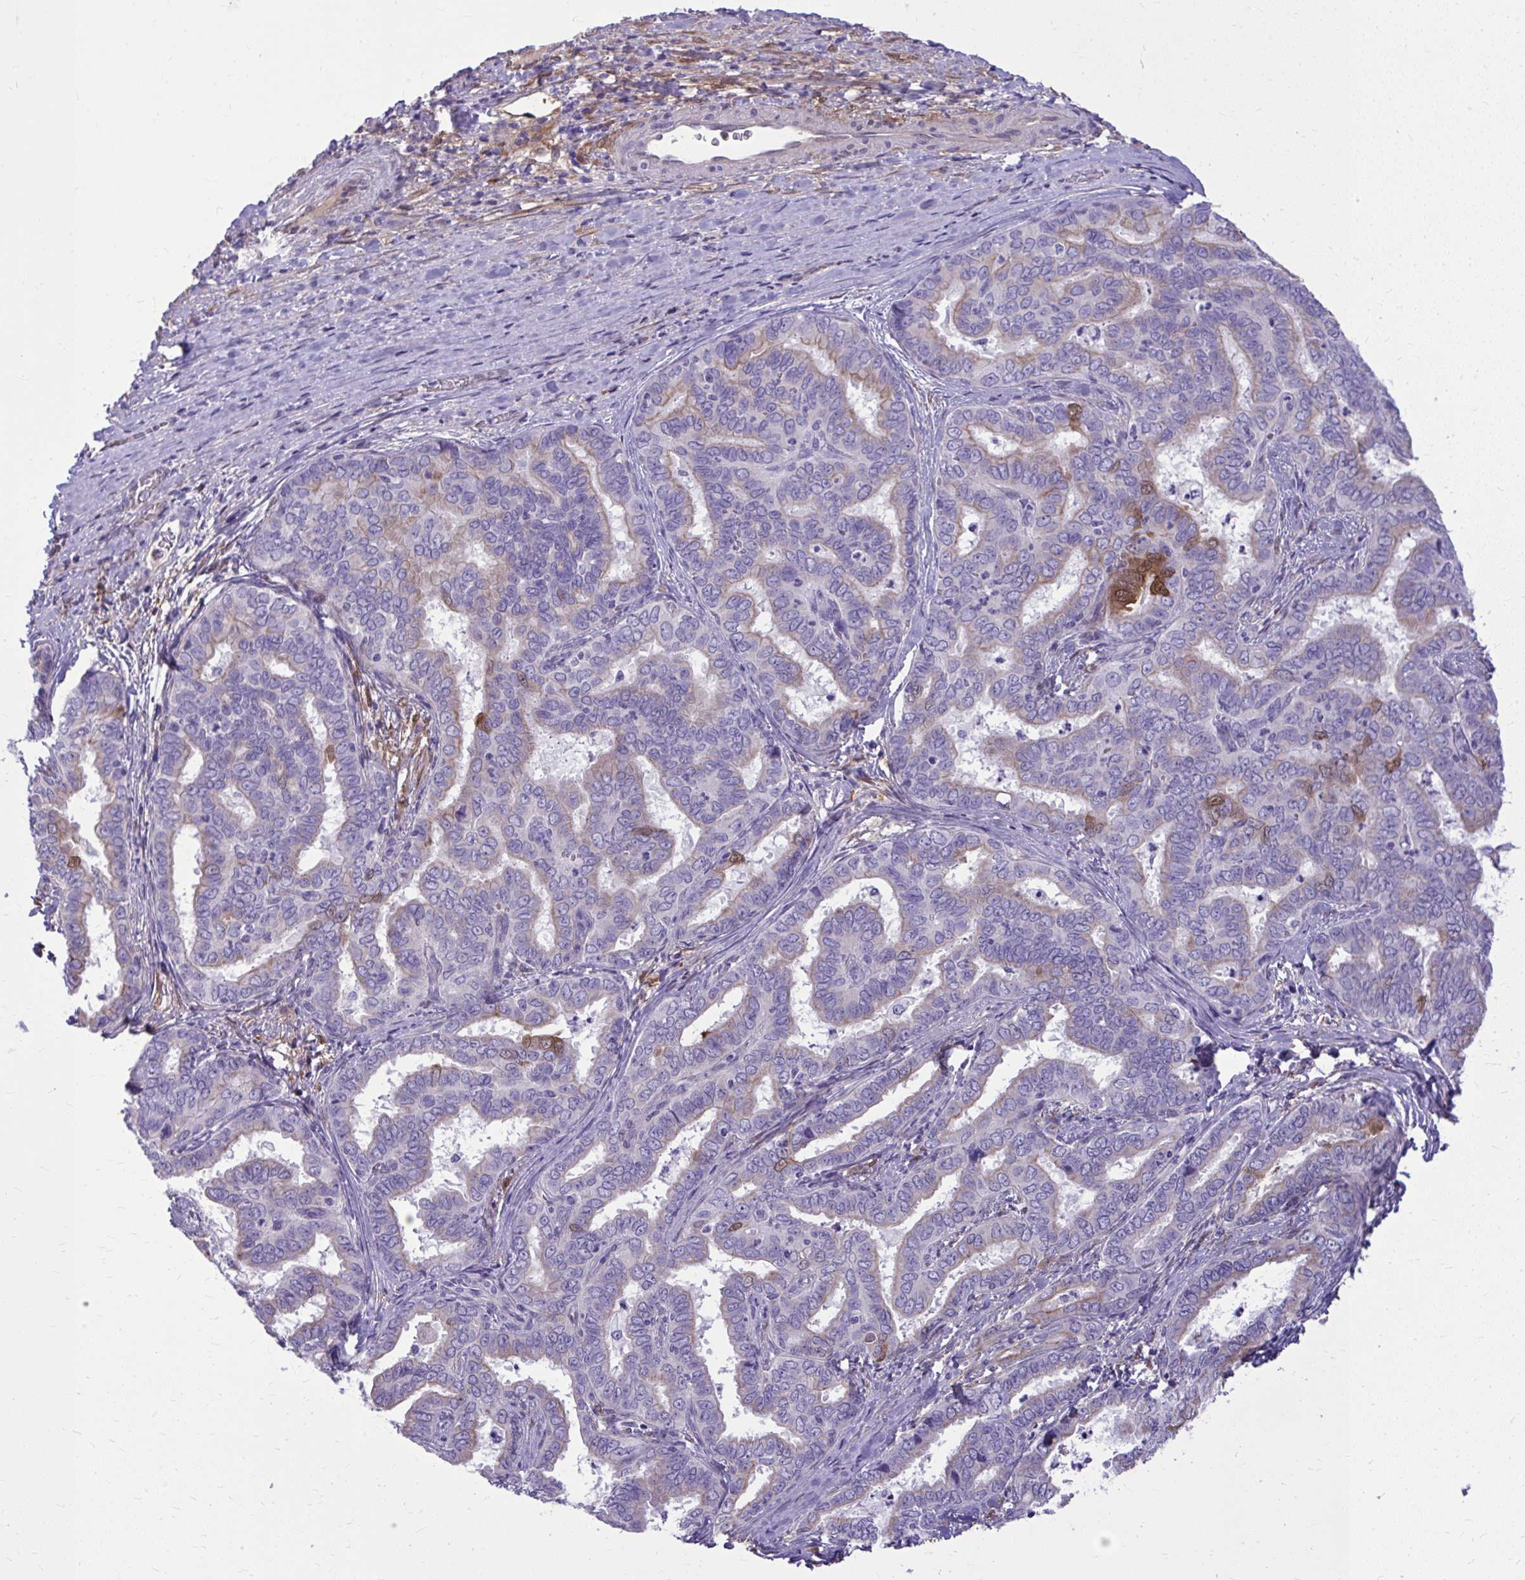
{"staining": {"intensity": "moderate", "quantity": "<25%", "location": "cytoplasmic/membranous,nuclear"}, "tissue": "liver cancer", "cell_type": "Tumor cells", "image_type": "cancer", "snomed": [{"axis": "morphology", "description": "Cholangiocarcinoma"}, {"axis": "topography", "description": "Liver"}], "caption": "A low amount of moderate cytoplasmic/membranous and nuclear staining is present in about <25% of tumor cells in liver cancer tissue.", "gene": "NNMT", "patient": {"sex": "female", "age": 64}}